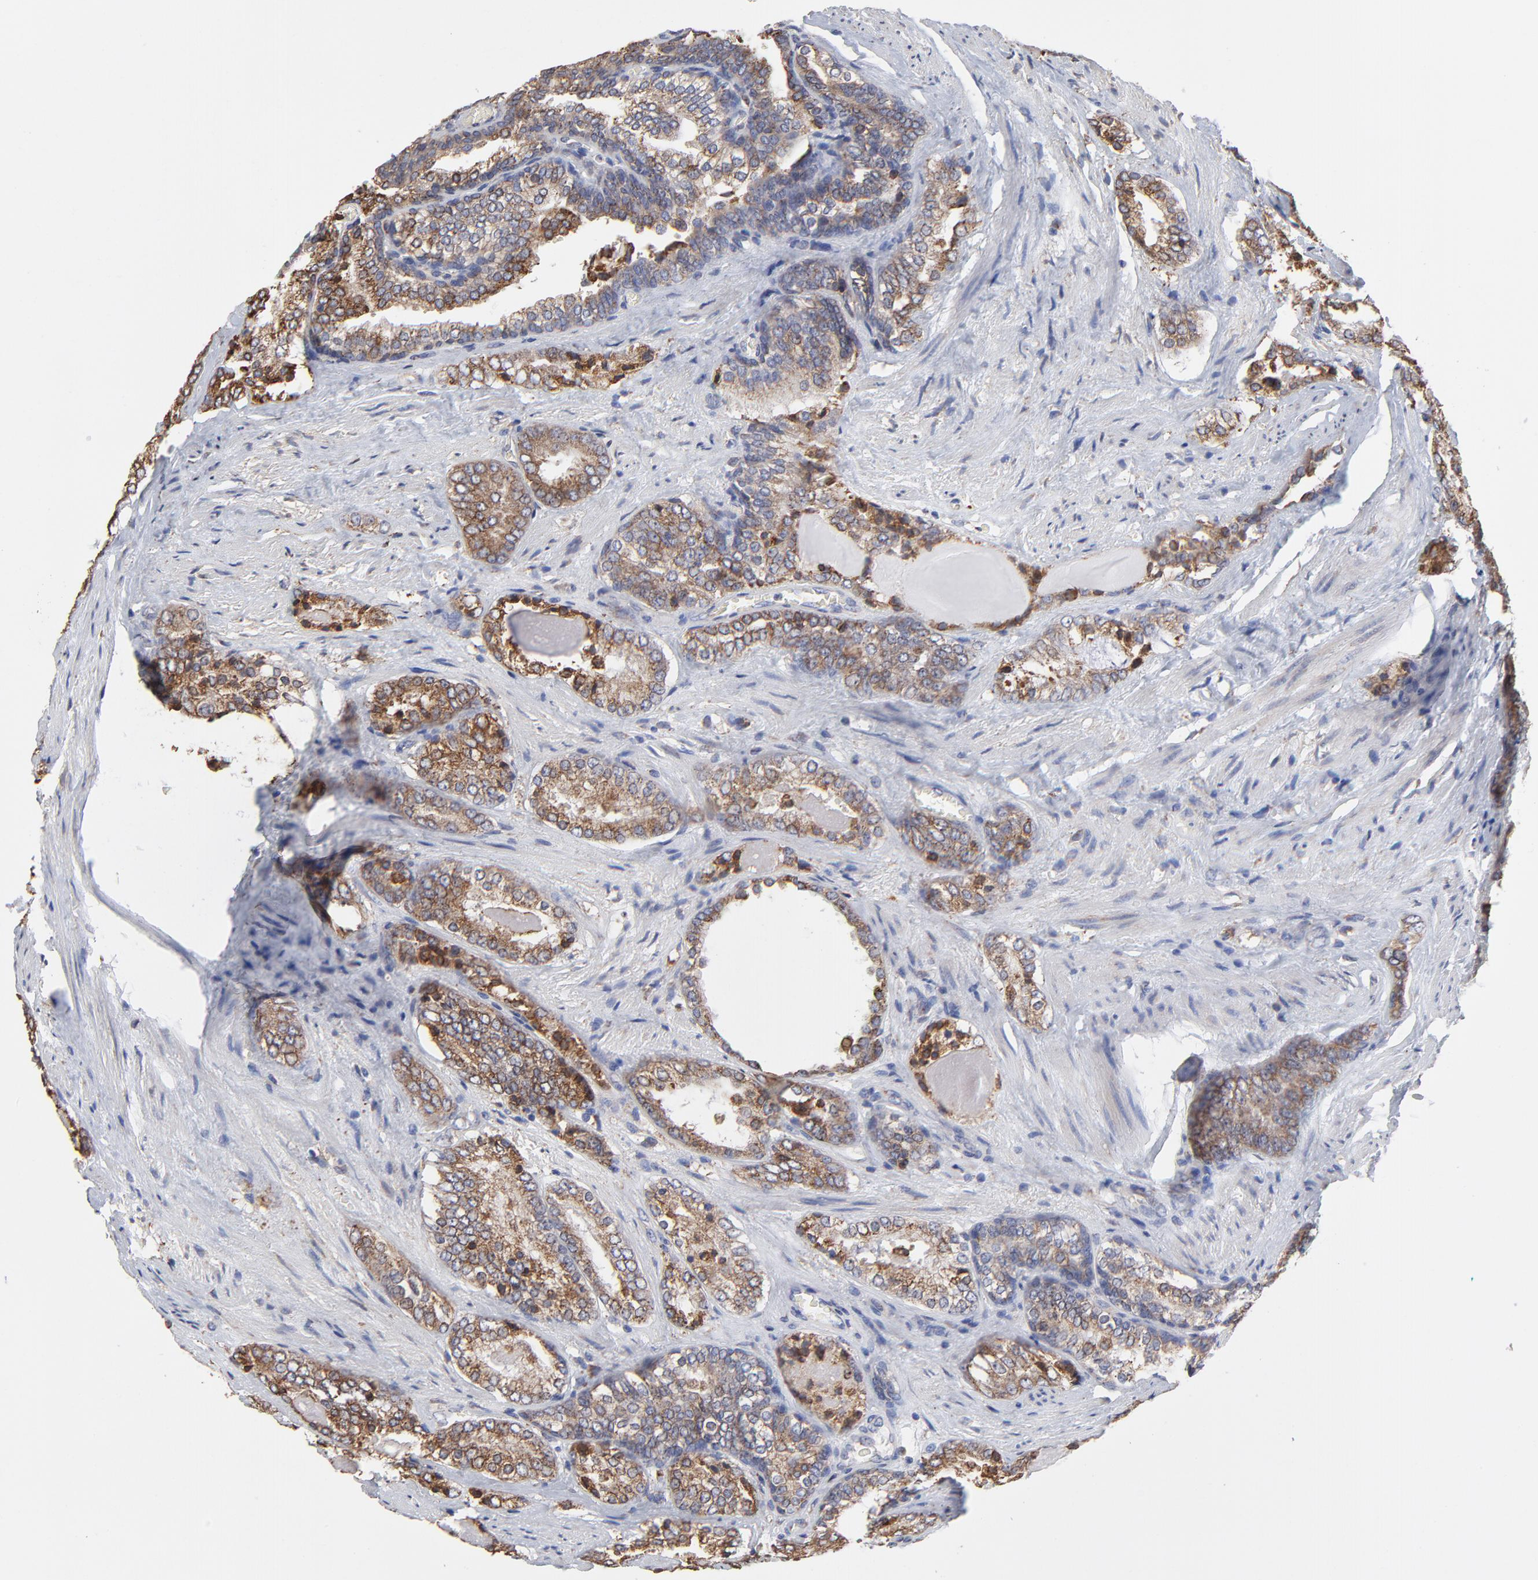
{"staining": {"intensity": "weak", "quantity": ">75%", "location": "cytoplasmic/membranous"}, "tissue": "prostate cancer", "cell_type": "Tumor cells", "image_type": "cancer", "snomed": [{"axis": "morphology", "description": "Adenocarcinoma, Medium grade"}, {"axis": "topography", "description": "Prostate"}], "caption": "An IHC photomicrograph of tumor tissue is shown. Protein staining in brown shows weak cytoplasmic/membranous positivity in prostate adenocarcinoma (medium-grade) within tumor cells.", "gene": "LMAN1", "patient": {"sex": "male", "age": 60}}